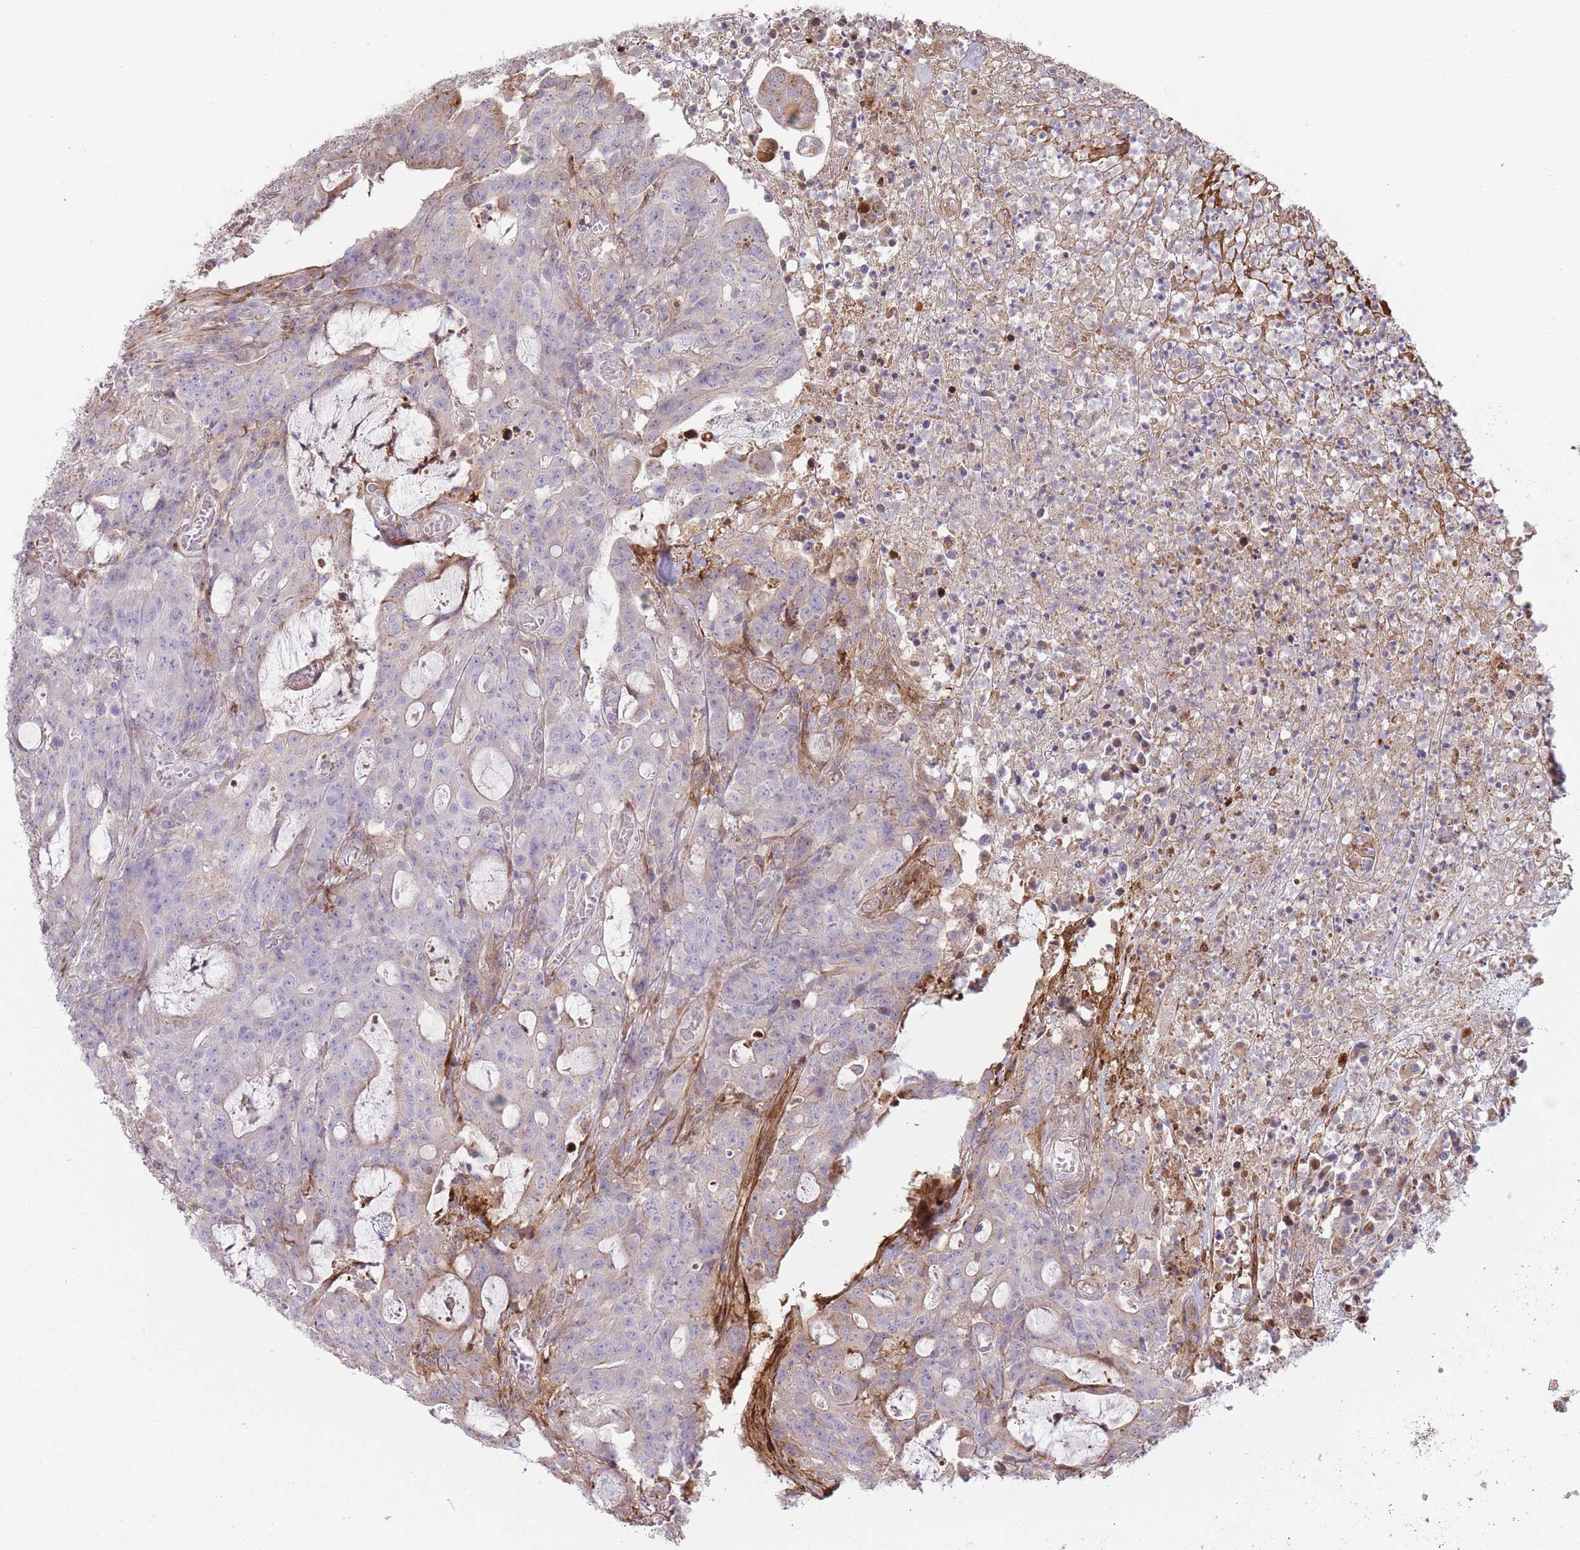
{"staining": {"intensity": "negative", "quantity": "none", "location": "none"}, "tissue": "colorectal cancer", "cell_type": "Tumor cells", "image_type": "cancer", "snomed": [{"axis": "morphology", "description": "Adenocarcinoma, NOS"}, {"axis": "topography", "description": "Colon"}], "caption": "A histopathology image of human colorectal cancer is negative for staining in tumor cells.", "gene": "PPP3R2", "patient": {"sex": "male", "age": 83}}